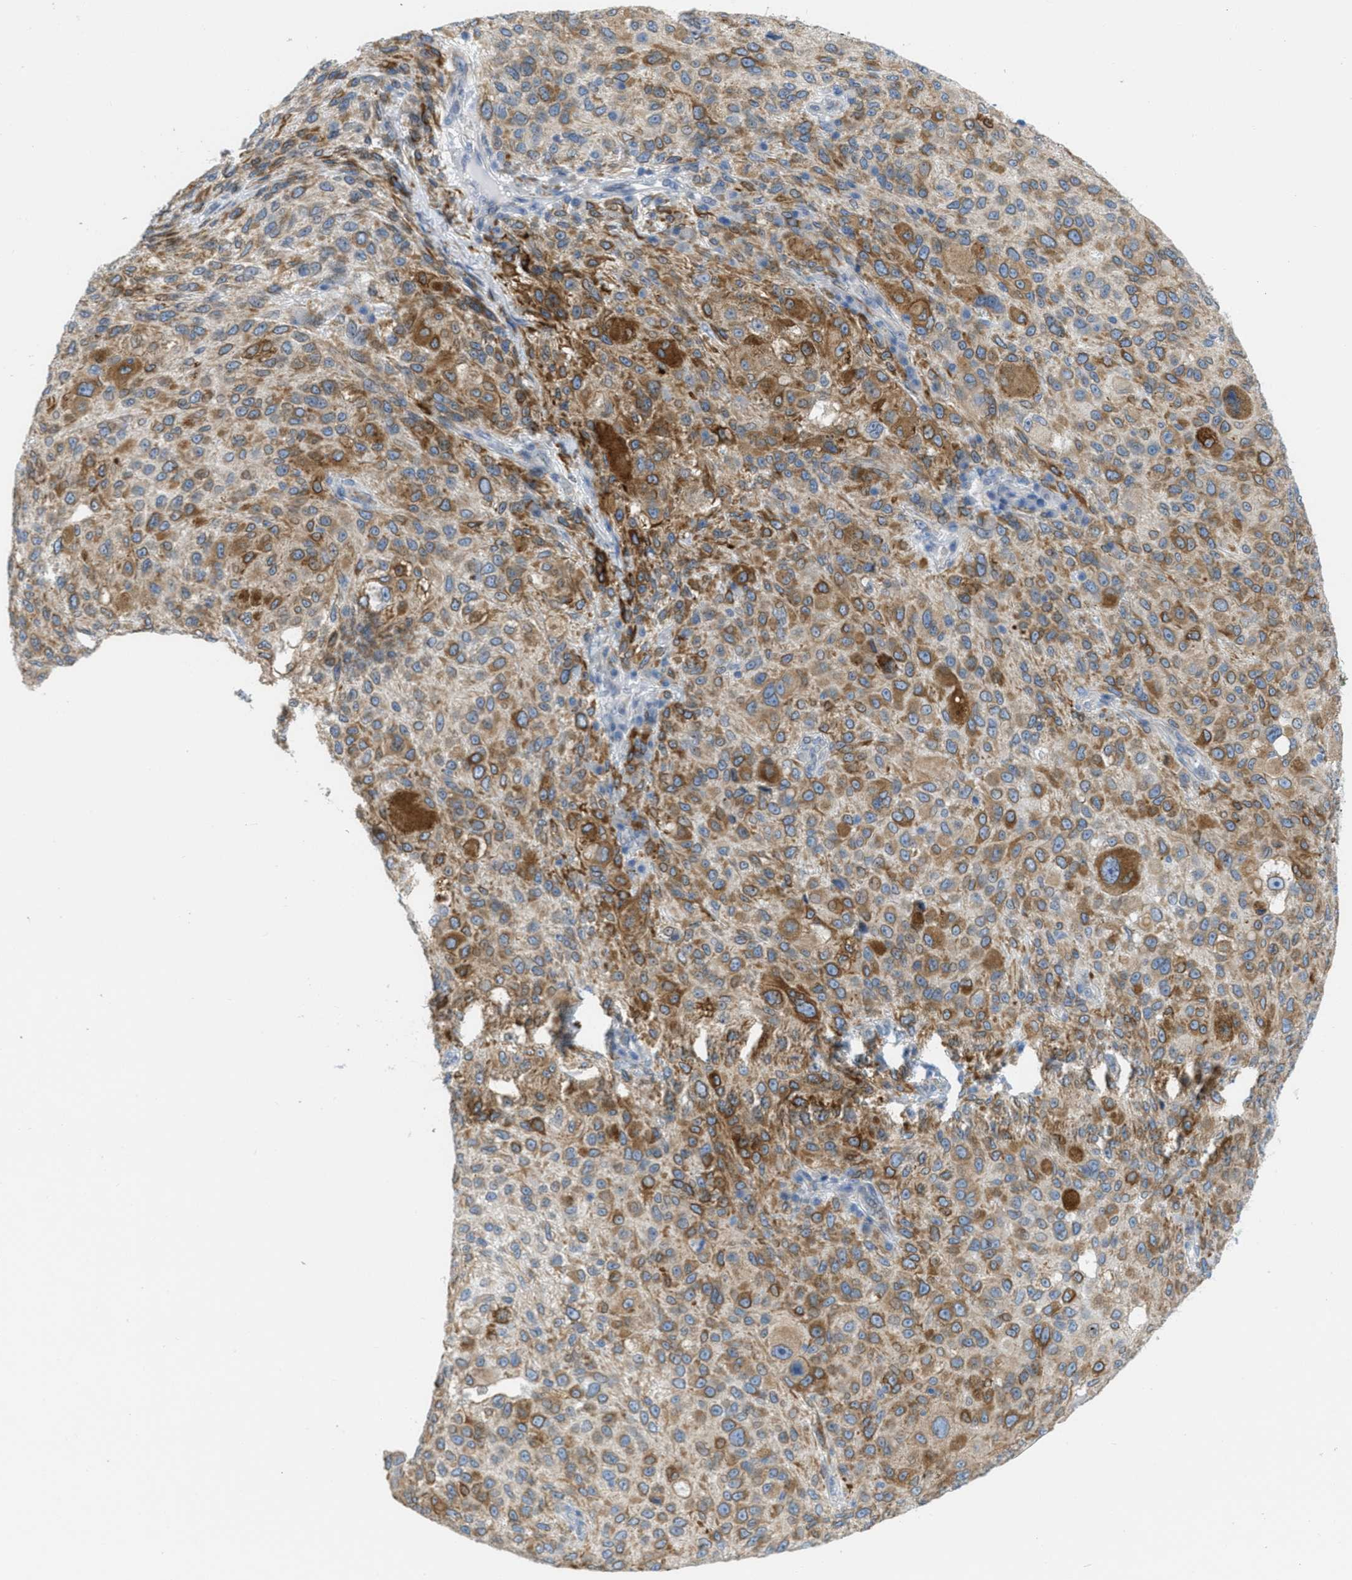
{"staining": {"intensity": "strong", "quantity": "25%-75%", "location": "cytoplasmic/membranous"}, "tissue": "melanoma", "cell_type": "Tumor cells", "image_type": "cancer", "snomed": [{"axis": "morphology", "description": "Necrosis, NOS"}, {"axis": "morphology", "description": "Malignant melanoma, NOS"}, {"axis": "topography", "description": "Skin"}], "caption": "Brown immunohistochemical staining in human melanoma exhibits strong cytoplasmic/membranous staining in about 25%-75% of tumor cells. (brown staining indicates protein expression, while blue staining denotes nuclei).", "gene": "TEX264", "patient": {"sex": "female", "age": 87}}